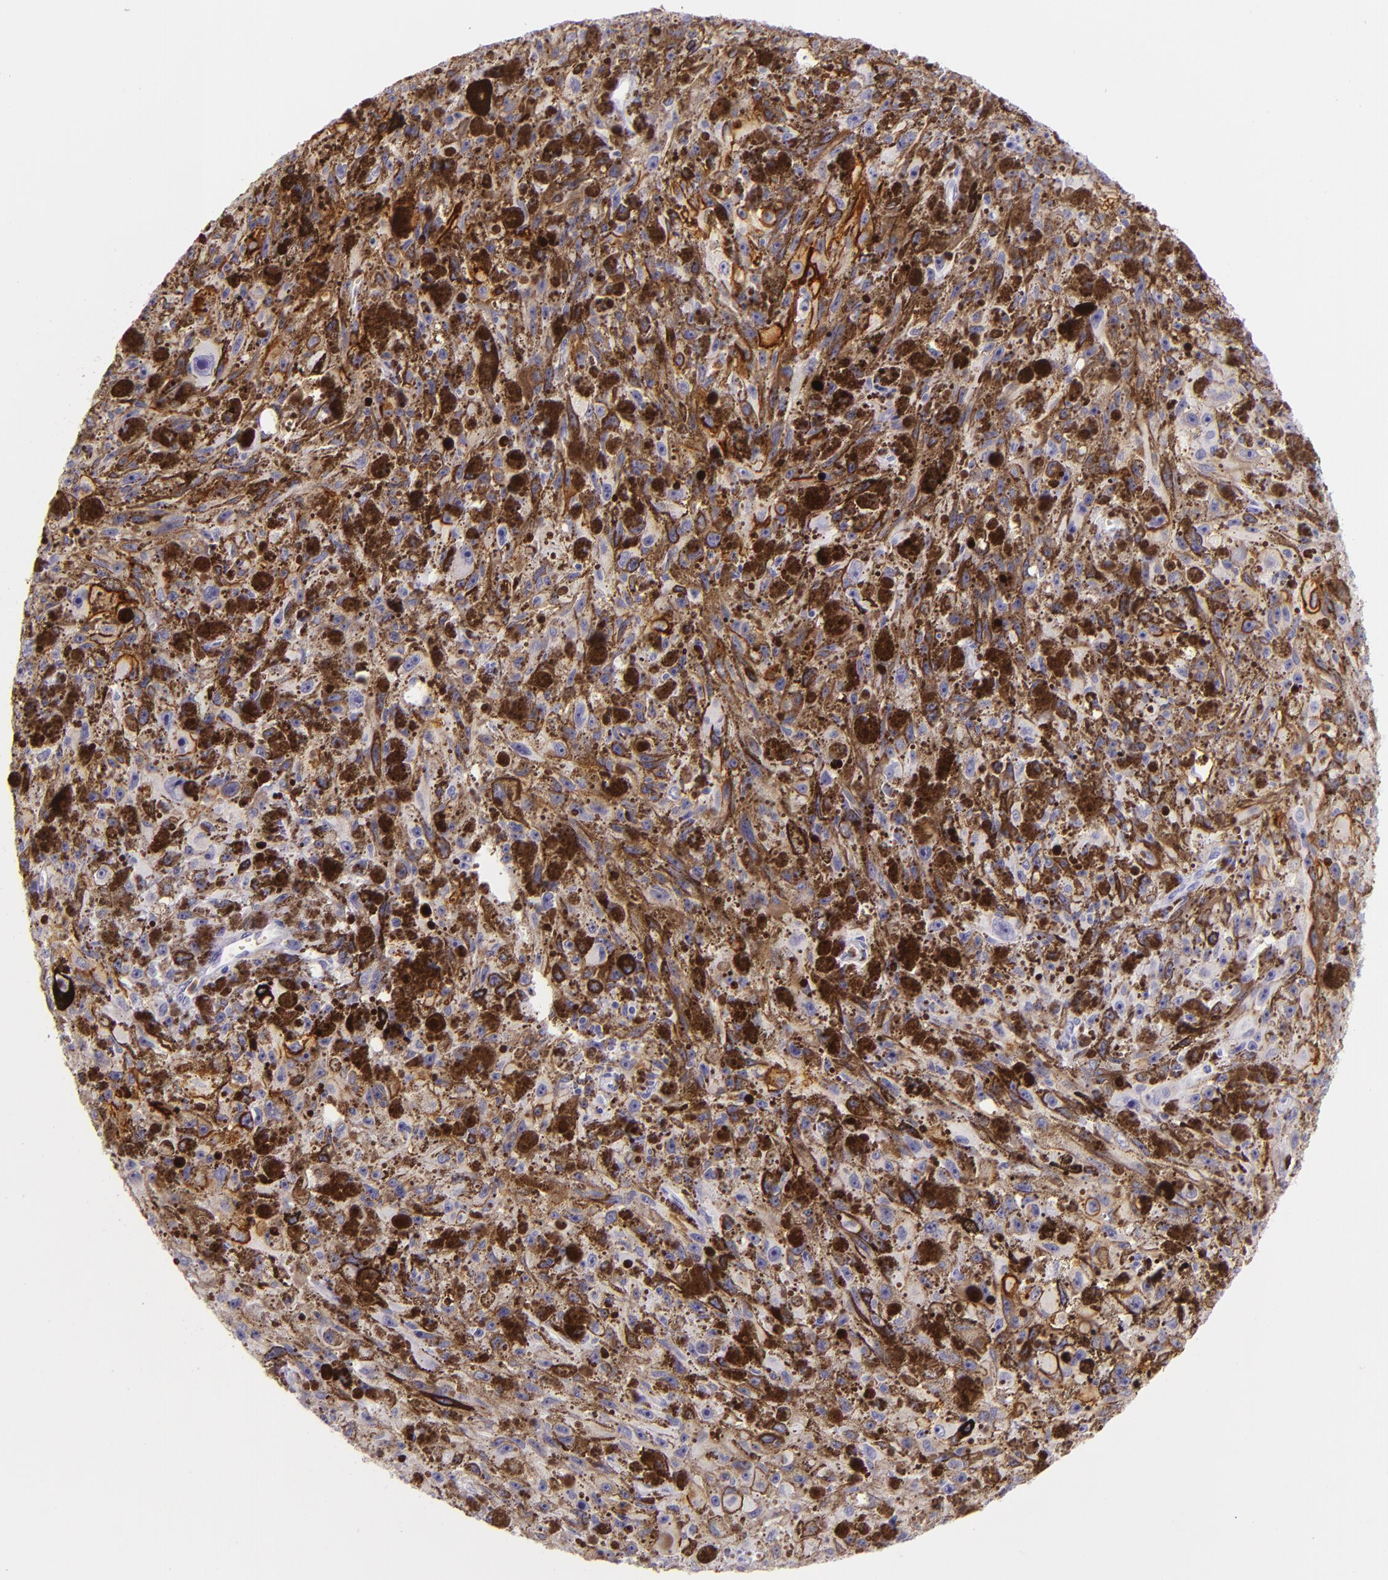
{"staining": {"intensity": "negative", "quantity": "none", "location": "none"}, "tissue": "melanoma", "cell_type": "Tumor cells", "image_type": "cancer", "snomed": [{"axis": "morphology", "description": "Malignant melanoma, NOS"}, {"axis": "topography", "description": "Skin"}], "caption": "An immunohistochemistry (IHC) histopathology image of malignant melanoma is shown. There is no staining in tumor cells of malignant melanoma.", "gene": "CEACAM1", "patient": {"sex": "female", "age": 104}}